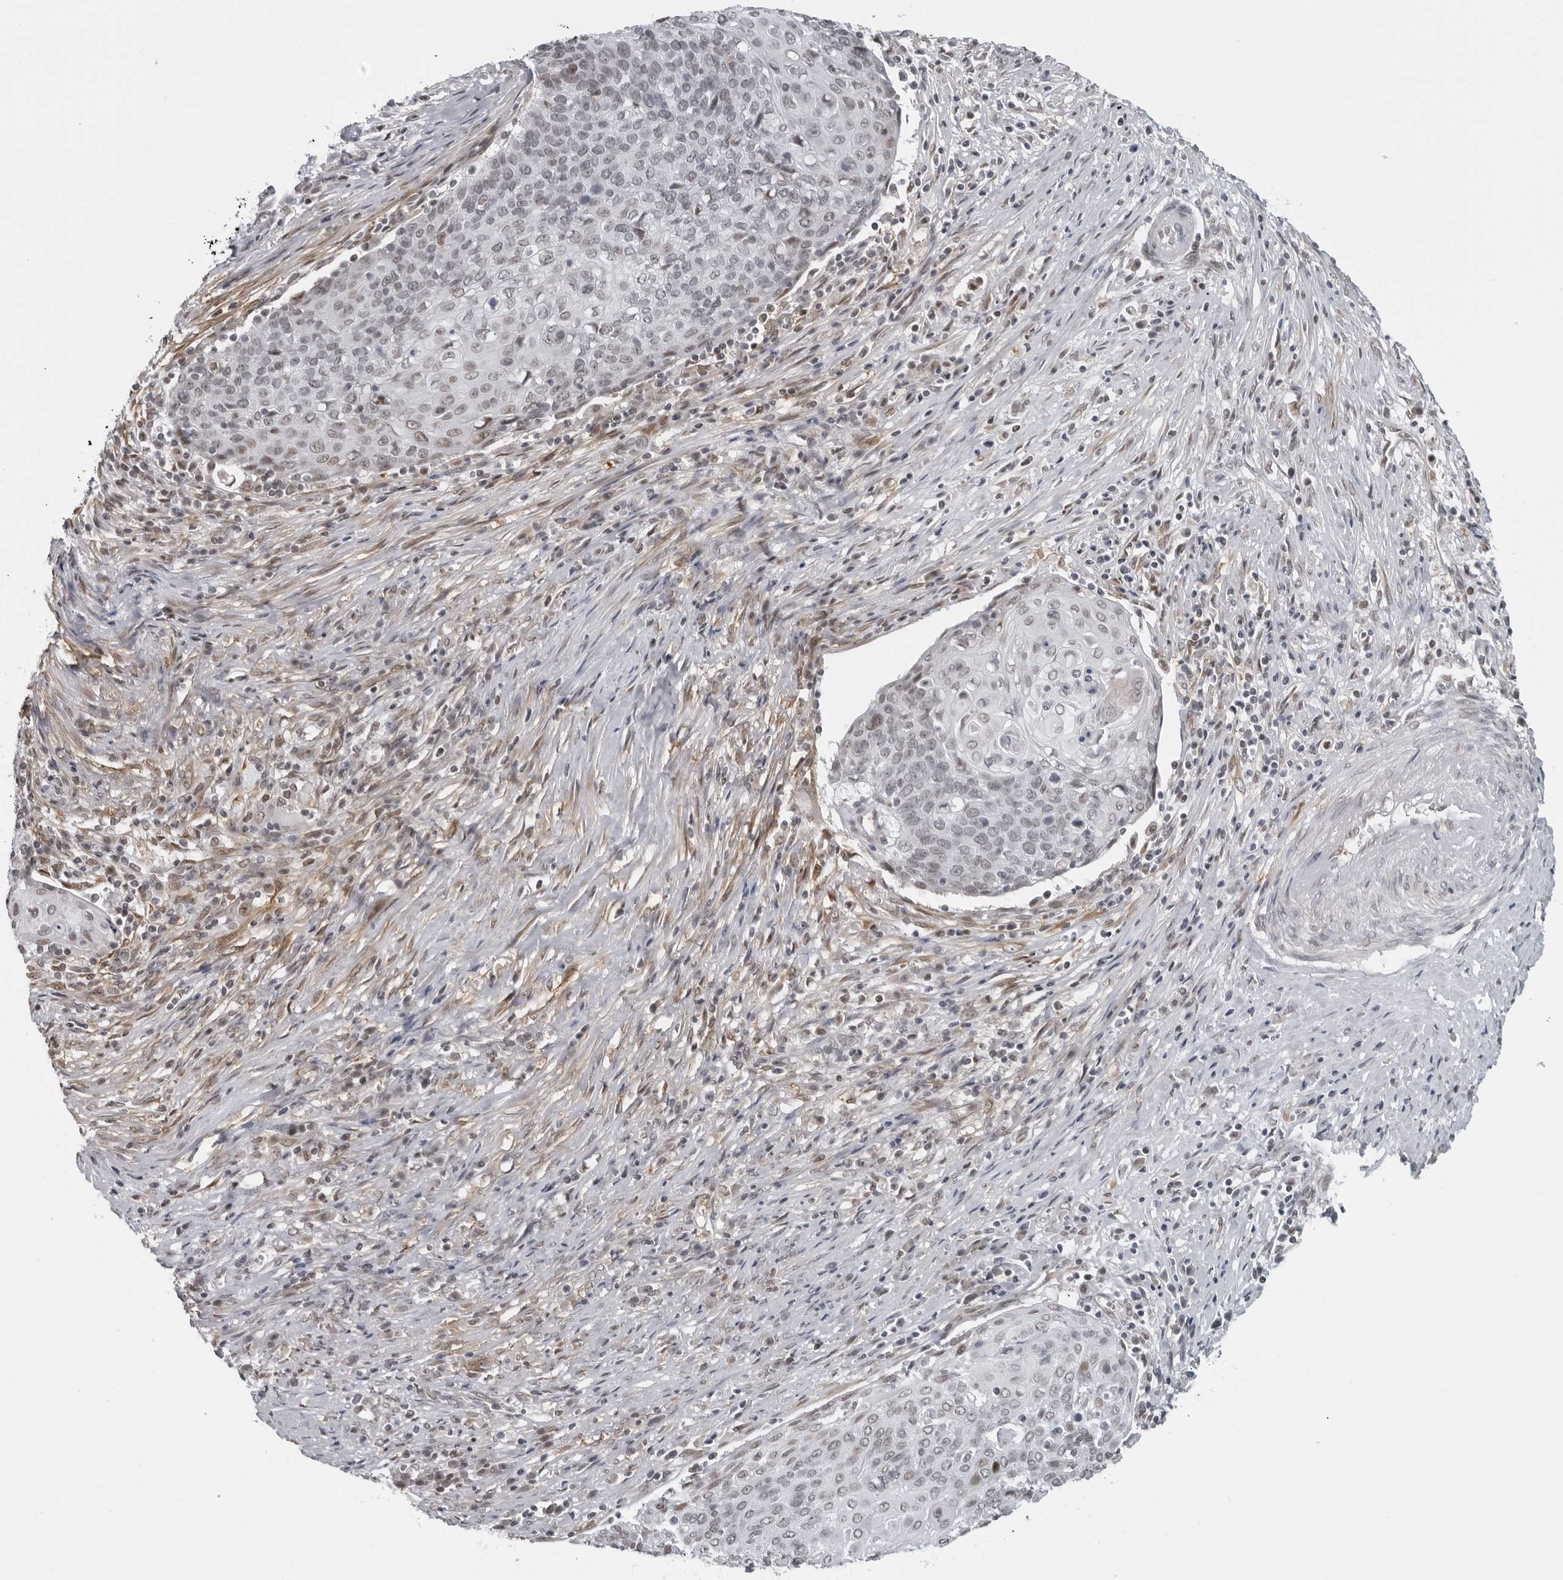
{"staining": {"intensity": "weak", "quantity": "25%-75%", "location": "nuclear"}, "tissue": "cervical cancer", "cell_type": "Tumor cells", "image_type": "cancer", "snomed": [{"axis": "morphology", "description": "Squamous cell carcinoma, NOS"}, {"axis": "topography", "description": "Cervix"}], "caption": "Human squamous cell carcinoma (cervical) stained with a brown dye exhibits weak nuclear positive positivity in approximately 25%-75% of tumor cells.", "gene": "MAF", "patient": {"sex": "female", "age": 39}}